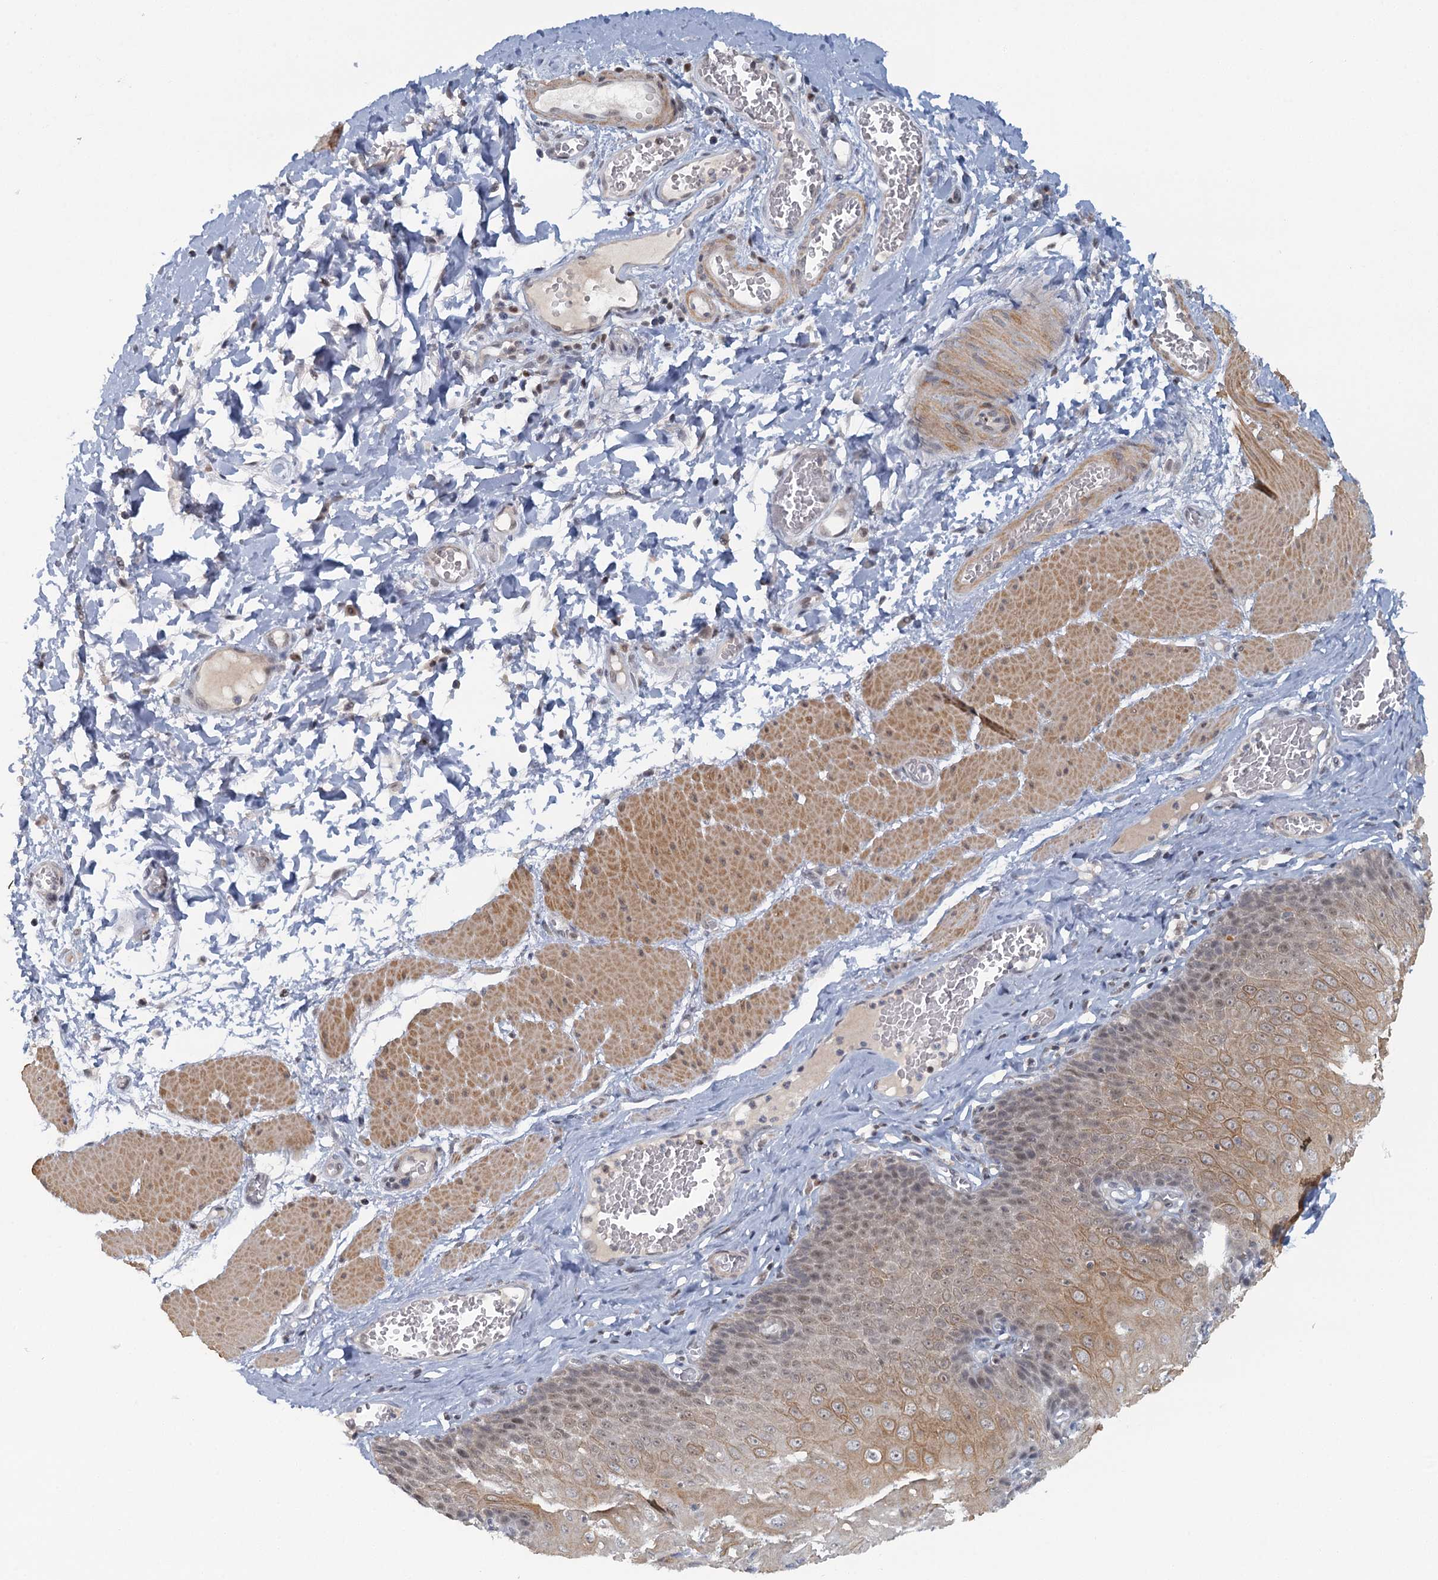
{"staining": {"intensity": "moderate", "quantity": "25%-75%", "location": "cytoplasmic/membranous"}, "tissue": "esophagus", "cell_type": "Squamous epithelial cells", "image_type": "normal", "snomed": [{"axis": "morphology", "description": "Normal tissue, NOS"}, {"axis": "topography", "description": "Esophagus"}], "caption": "Squamous epithelial cells show medium levels of moderate cytoplasmic/membranous staining in about 25%-75% of cells in benign human esophagus. The protein of interest is shown in brown color, while the nuclei are stained blue.", "gene": "GPATCH11", "patient": {"sex": "male", "age": 60}}